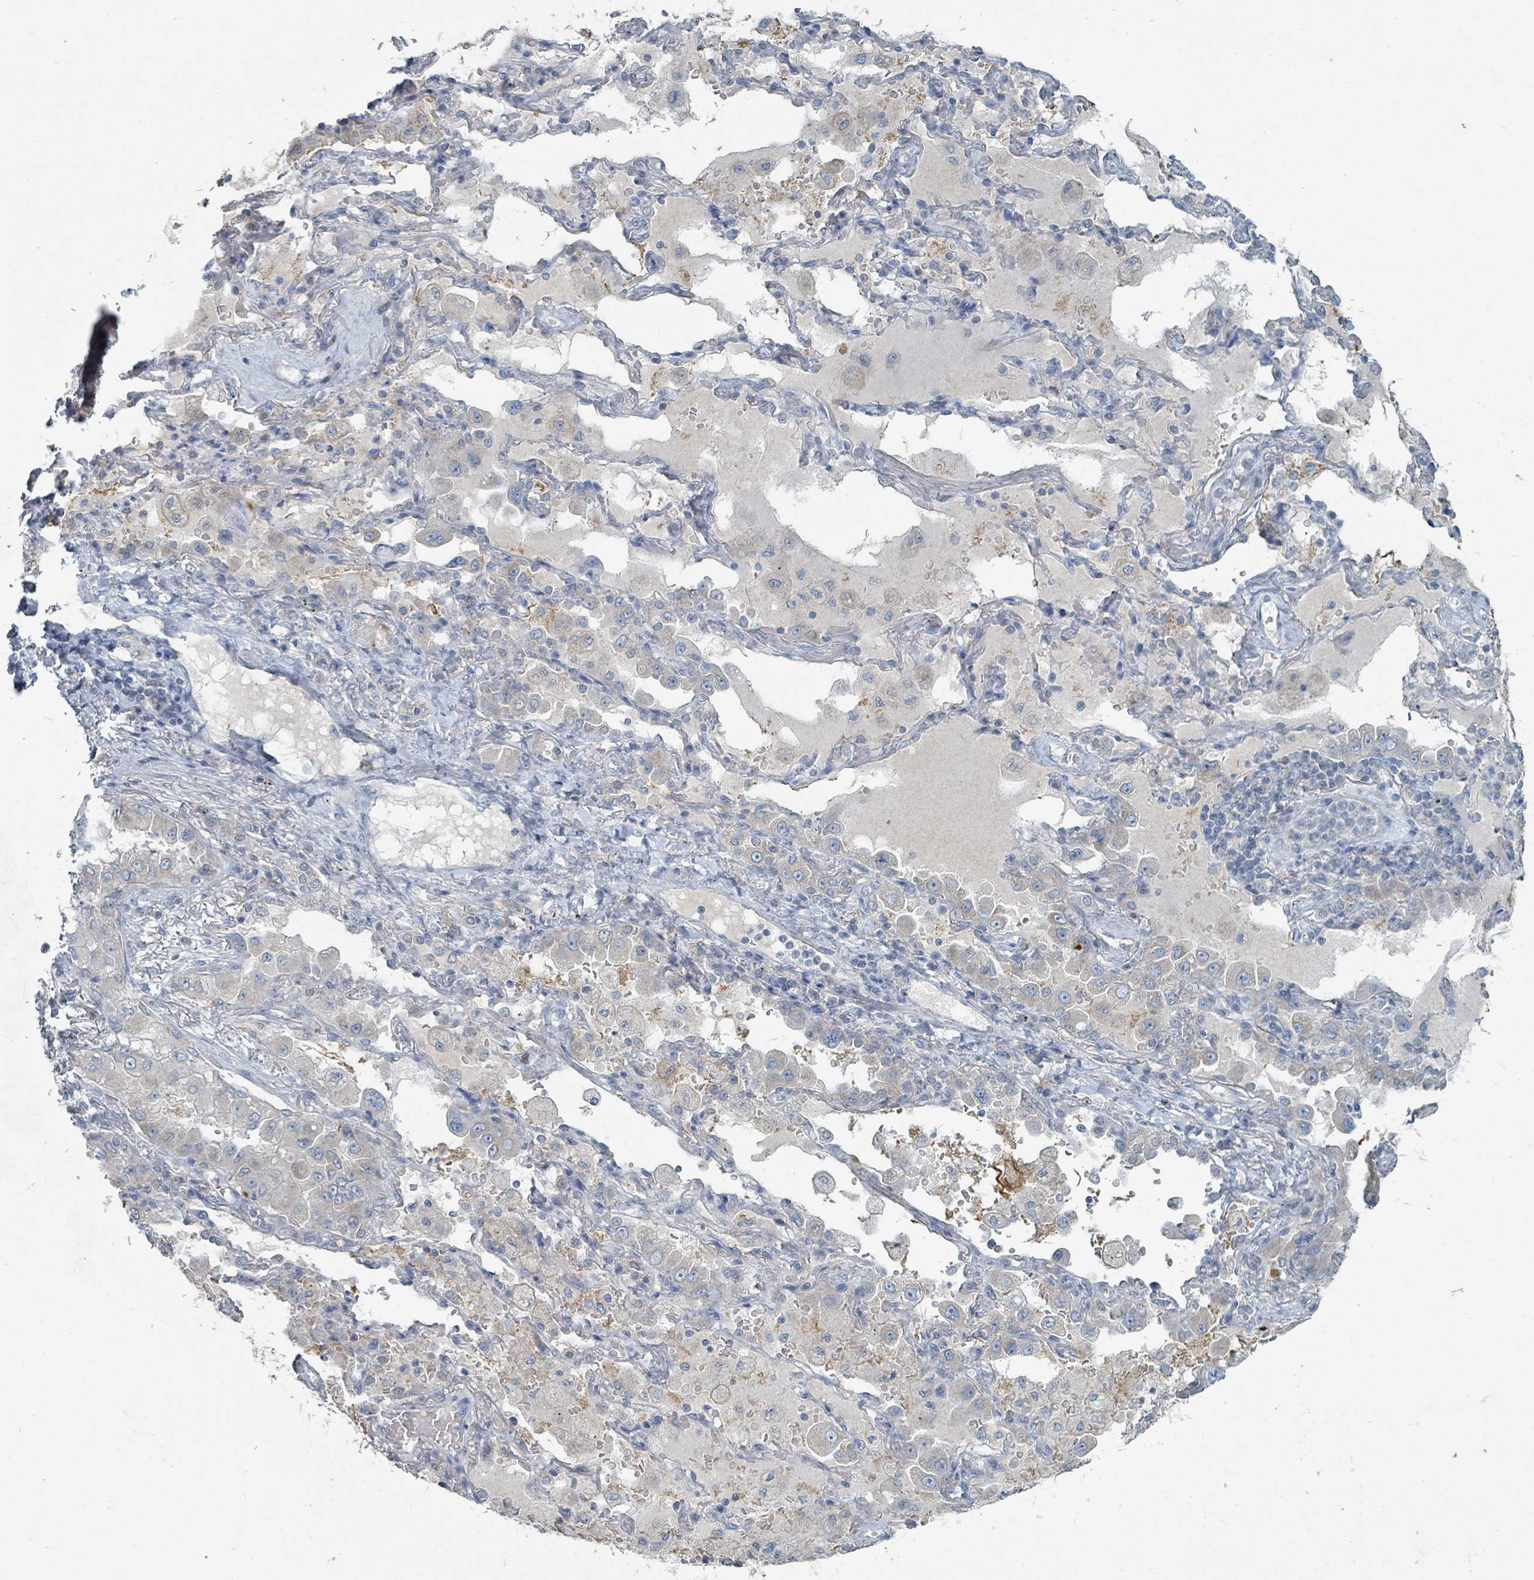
{"staining": {"intensity": "negative", "quantity": "none", "location": "none"}, "tissue": "lung cancer", "cell_type": "Tumor cells", "image_type": "cancer", "snomed": [{"axis": "morphology", "description": "Squamous cell carcinoma, NOS"}, {"axis": "topography", "description": "Lung"}], "caption": "Immunohistochemical staining of human lung cancer displays no significant positivity in tumor cells. (Brightfield microscopy of DAB IHC at high magnification).", "gene": "RASA4", "patient": {"sex": "male", "age": 74}}